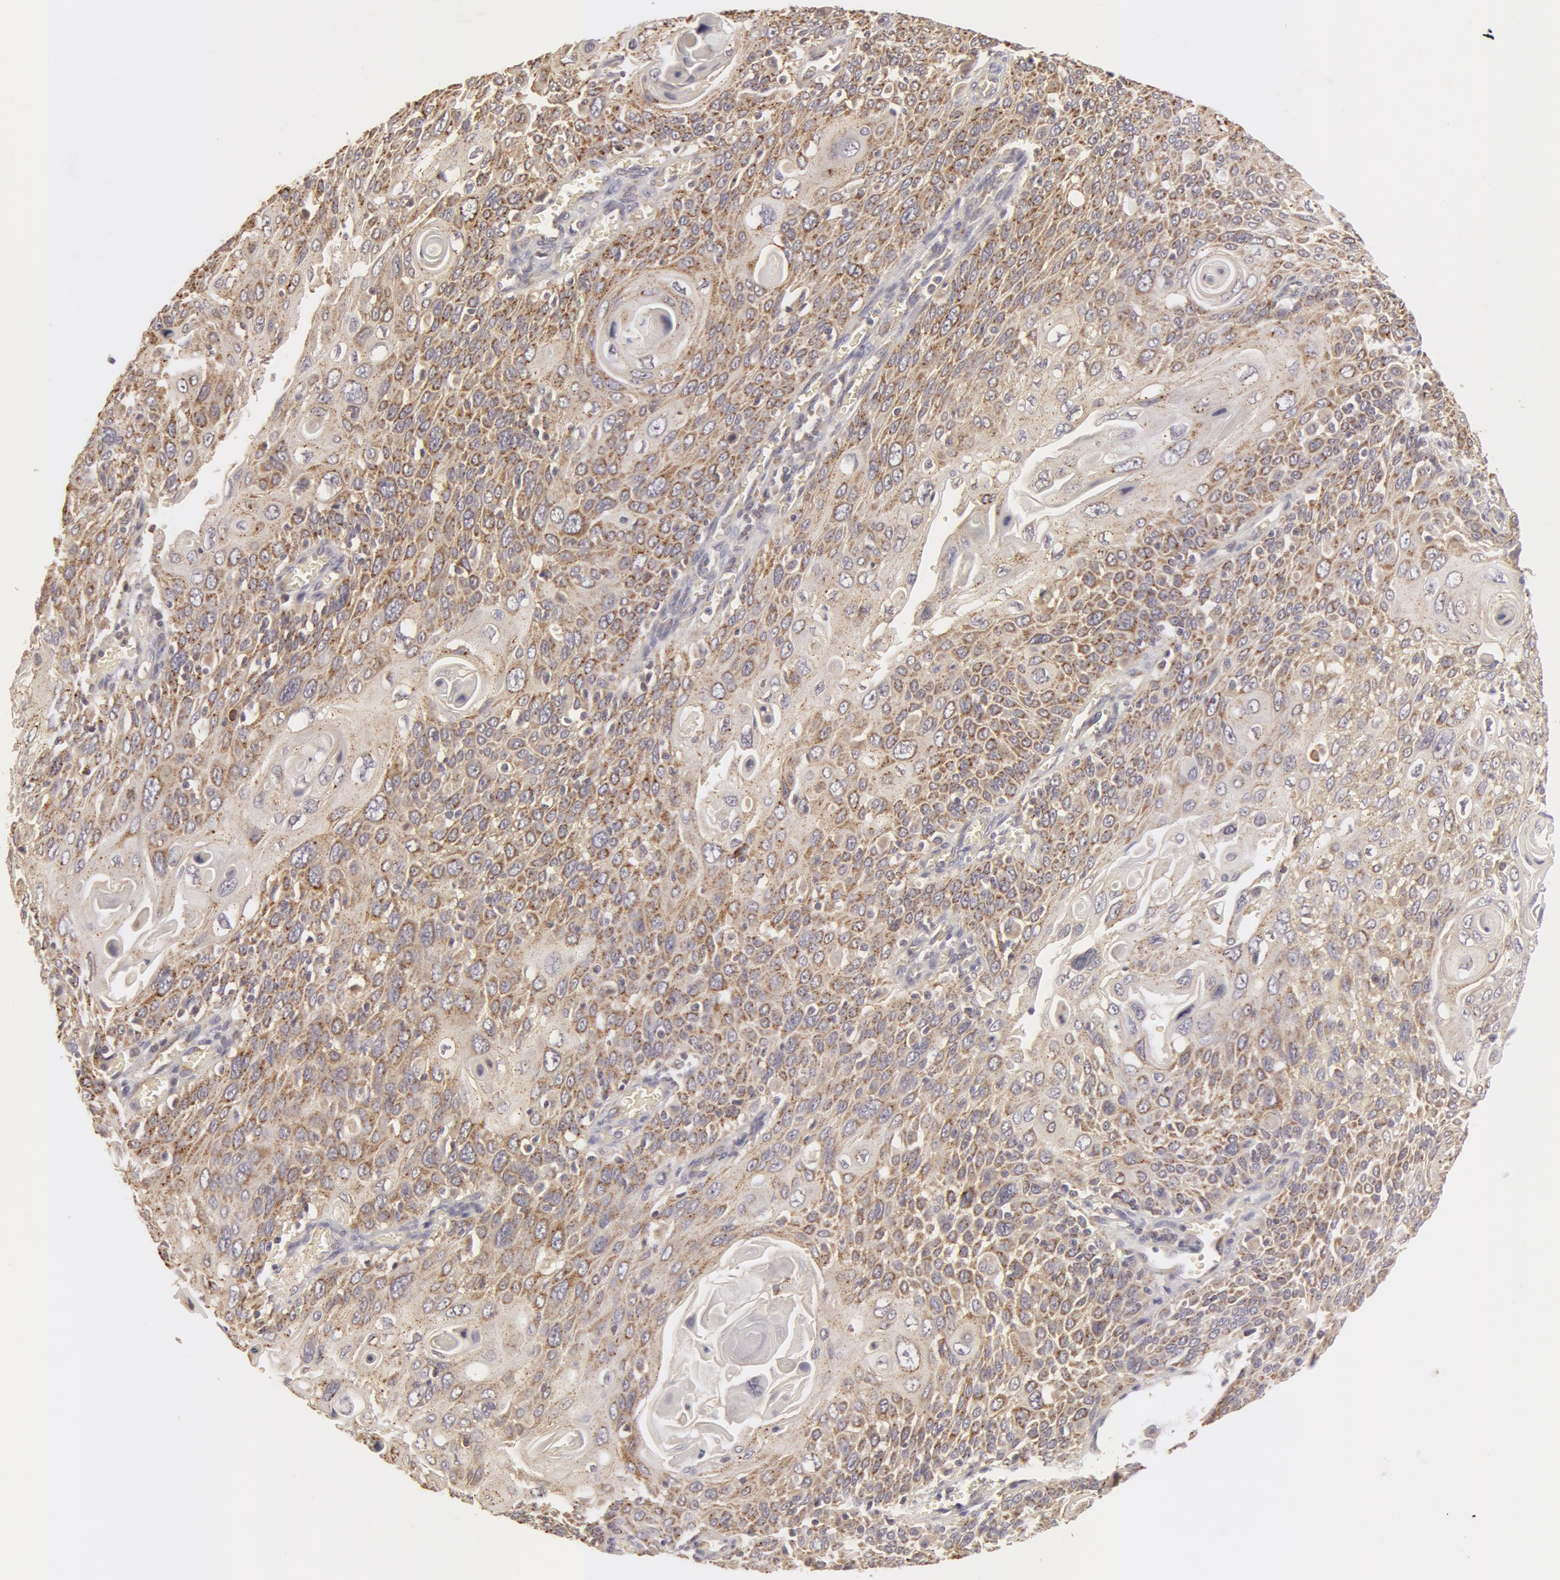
{"staining": {"intensity": "weak", "quantity": "25%-75%", "location": "cytoplasmic/membranous"}, "tissue": "cervical cancer", "cell_type": "Tumor cells", "image_type": "cancer", "snomed": [{"axis": "morphology", "description": "Squamous cell carcinoma, NOS"}, {"axis": "topography", "description": "Cervix"}], "caption": "A low amount of weak cytoplasmic/membranous positivity is seen in about 25%-75% of tumor cells in squamous cell carcinoma (cervical) tissue.", "gene": "ADPRH", "patient": {"sex": "female", "age": 54}}